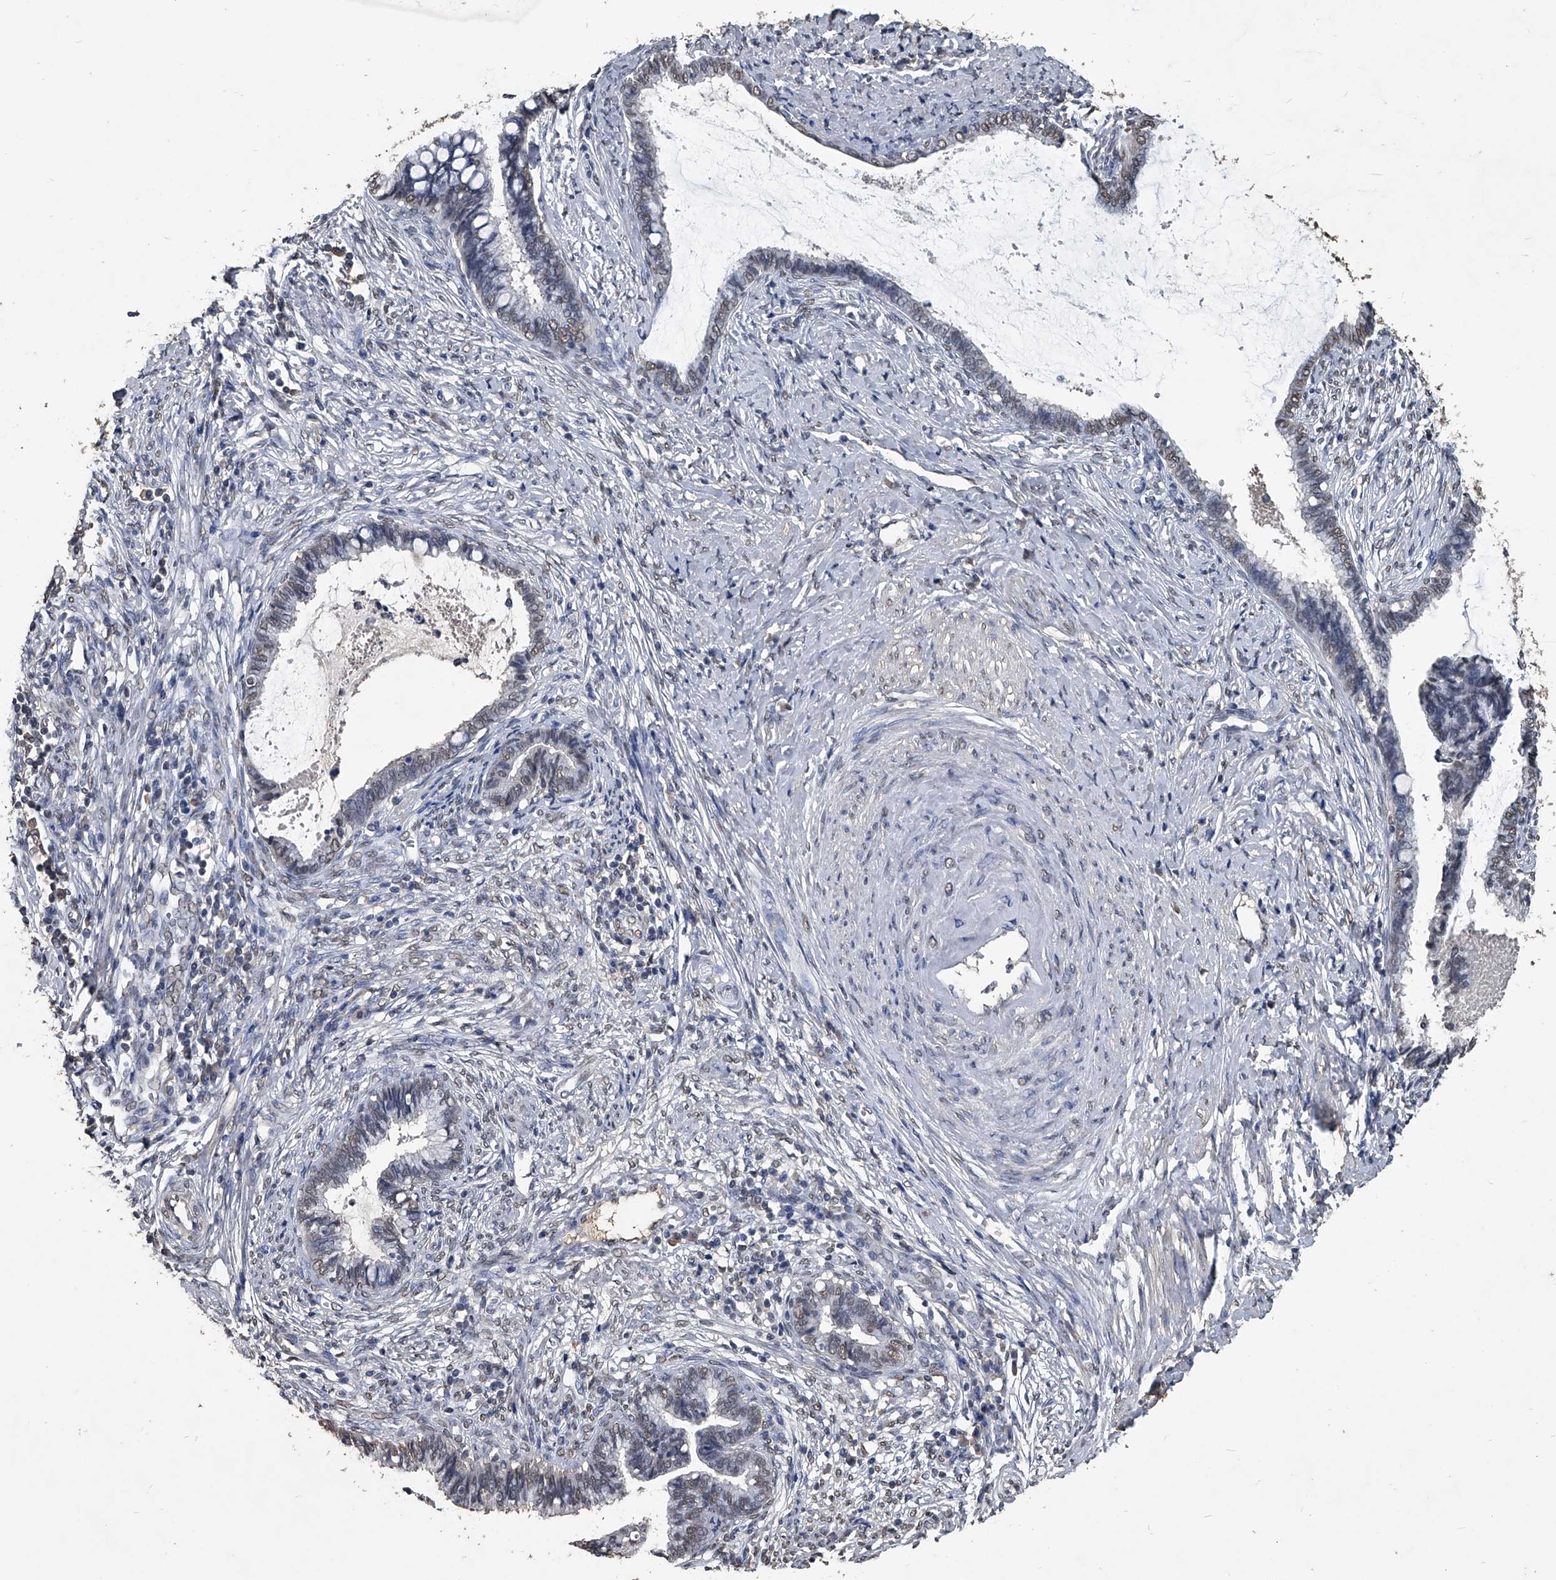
{"staining": {"intensity": "weak", "quantity": "<25%", "location": "nuclear"}, "tissue": "cervical cancer", "cell_type": "Tumor cells", "image_type": "cancer", "snomed": [{"axis": "morphology", "description": "Adenocarcinoma, NOS"}, {"axis": "topography", "description": "Cervix"}], "caption": "Cervical adenocarcinoma stained for a protein using immunohistochemistry (IHC) exhibits no positivity tumor cells.", "gene": "MATR3", "patient": {"sex": "female", "age": 44}}